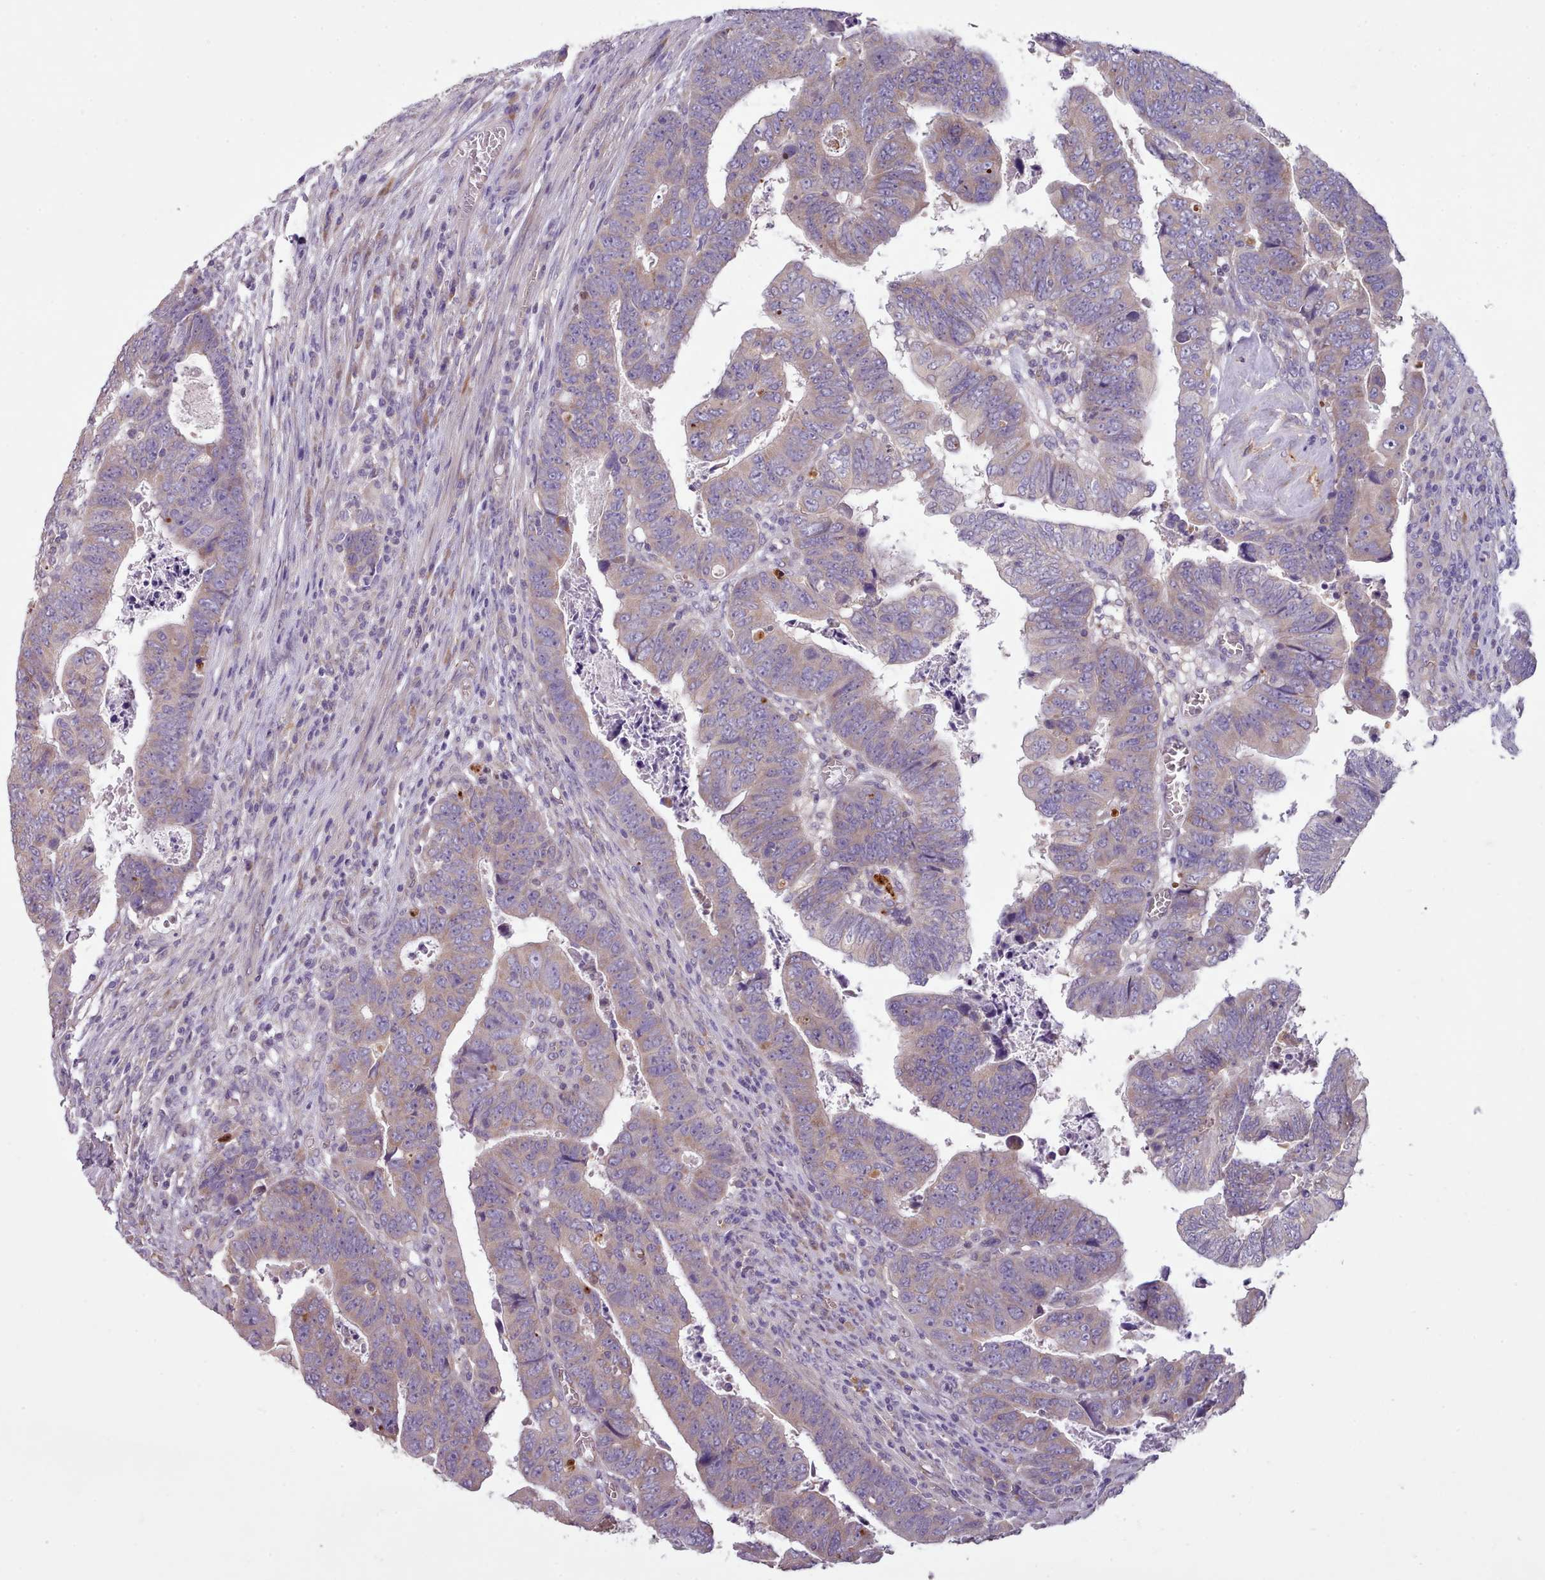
{"staining": {"intensity": "weak", "quantity": ">75%", "location": "cytoplasmic/membranous"}, "tissue": "colorectal cancer", "cell_type": "Tumor cells", "image_type": "cancer", "snomed": [{"axis": "morphology", "description": "Normal tissue, NOS"}, {"axis": "morphology", "description": "Adenocarcinoma, NOS"}, {"axis": "topography", "description": "Rectum"}], "caption": "Immunohistochemistry micrograph of colorectal adenocarcinoma stained for a protein (brown), which reveals low levels of weak cytoplasmic/membranous staining in about >75% of tumor cells.", "gene": "DPF1", "patient": {"sex": "female", "age": 65}}